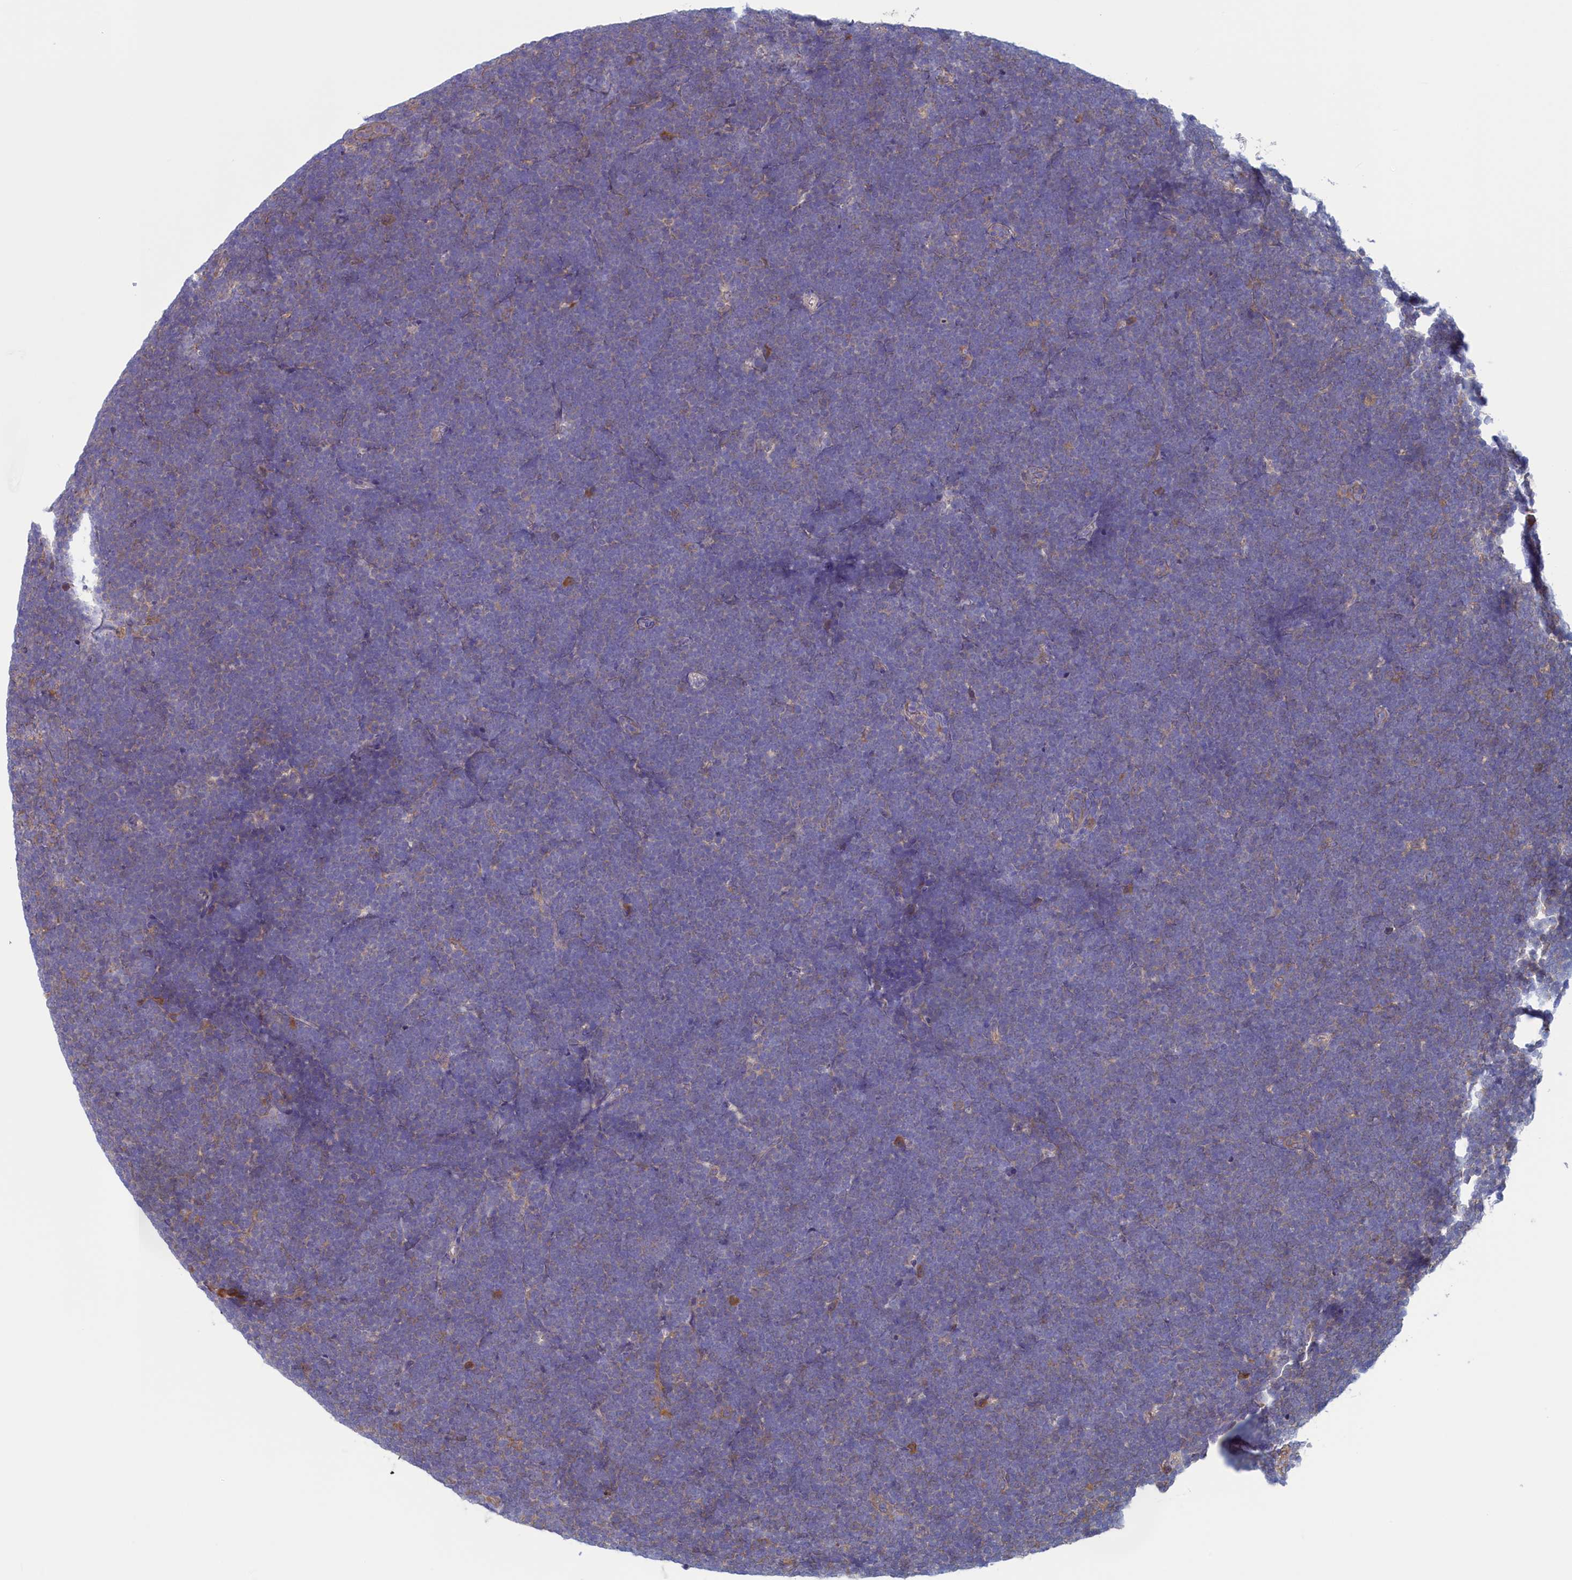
{"staining": {"intensity": "negative", "quantity": "none", "location": "none"}, "tissue": "lymphoma", "cell_type": "Tumor cells", "image_type": "cancer", "snomed": [{"axis": "morphology", "description": "Malignant lymphoma, non-Hodgkin's type, High grade"}, {"axis": "topography", "description": "Lymph node"}], "caption": "An IHC photomicrograph of malignant lymphoma, non-Hodgkin's type (high-grade) is shown. There is no staining in tumor cells of malignant lymphoma, non-Hodgkin's type (high-grade). The staining was performed using DAB to visualize the protein expression in brown, while the nuclei were stained in blue with hematoxylin (Magnification: 20x).", "gene": "SYNDIG1L", "patient": {"sex": "male", "age": 13}}